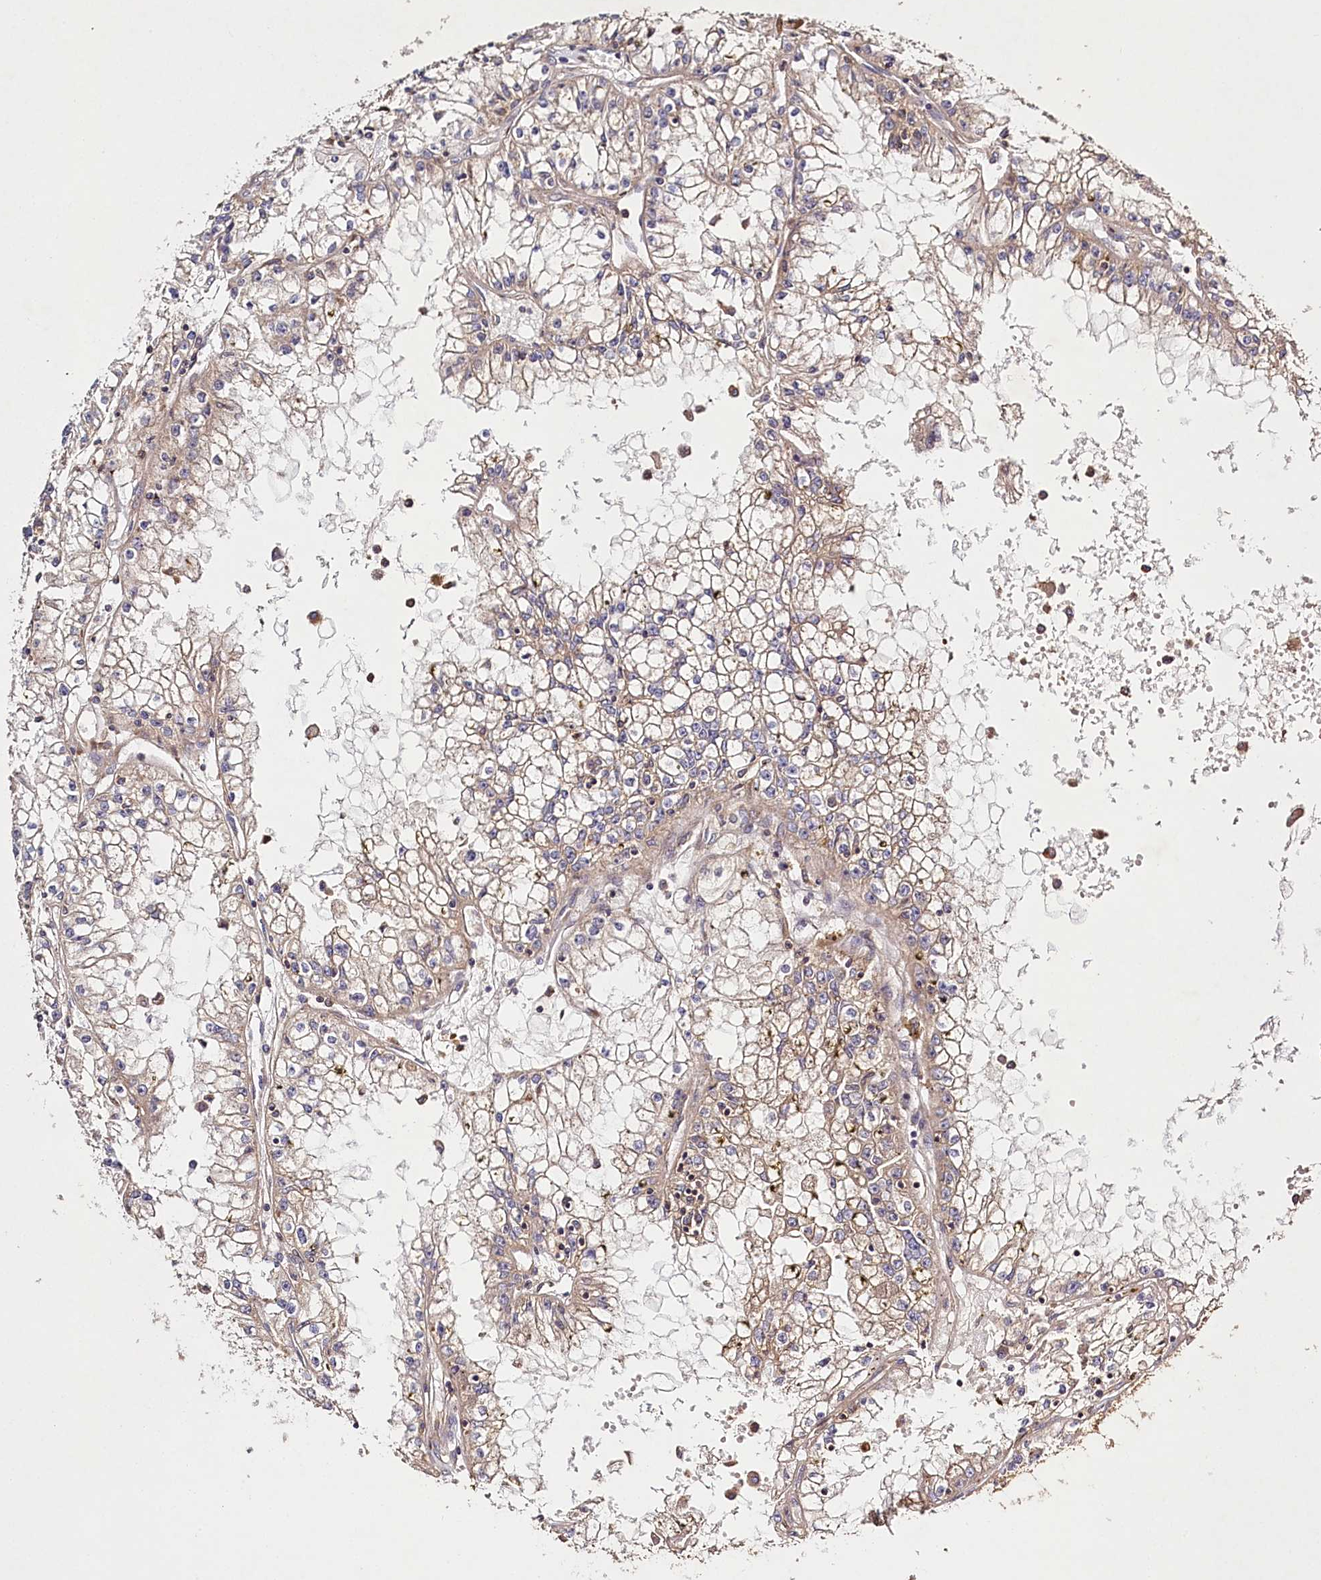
{"staining": {"intensity": "weak", "quantity": "25%-75%", "location": "cytoplasmic/membranous"}, "tissue": "renal cancer", "cell_type": "Tumor cells", "image_type": "cancer", "snomed": [{"axis": "morphology", "description": "Adenocarcinoma, NOS"}, {"axis": "topography", "description": "Kidney"}], "caption": "Renal cancer stained for a protein displays weak cytoplasmic/membranous positivity in tumor cells.", "gene": "LSS", "patient": {"sex": "male", "age": 56}}